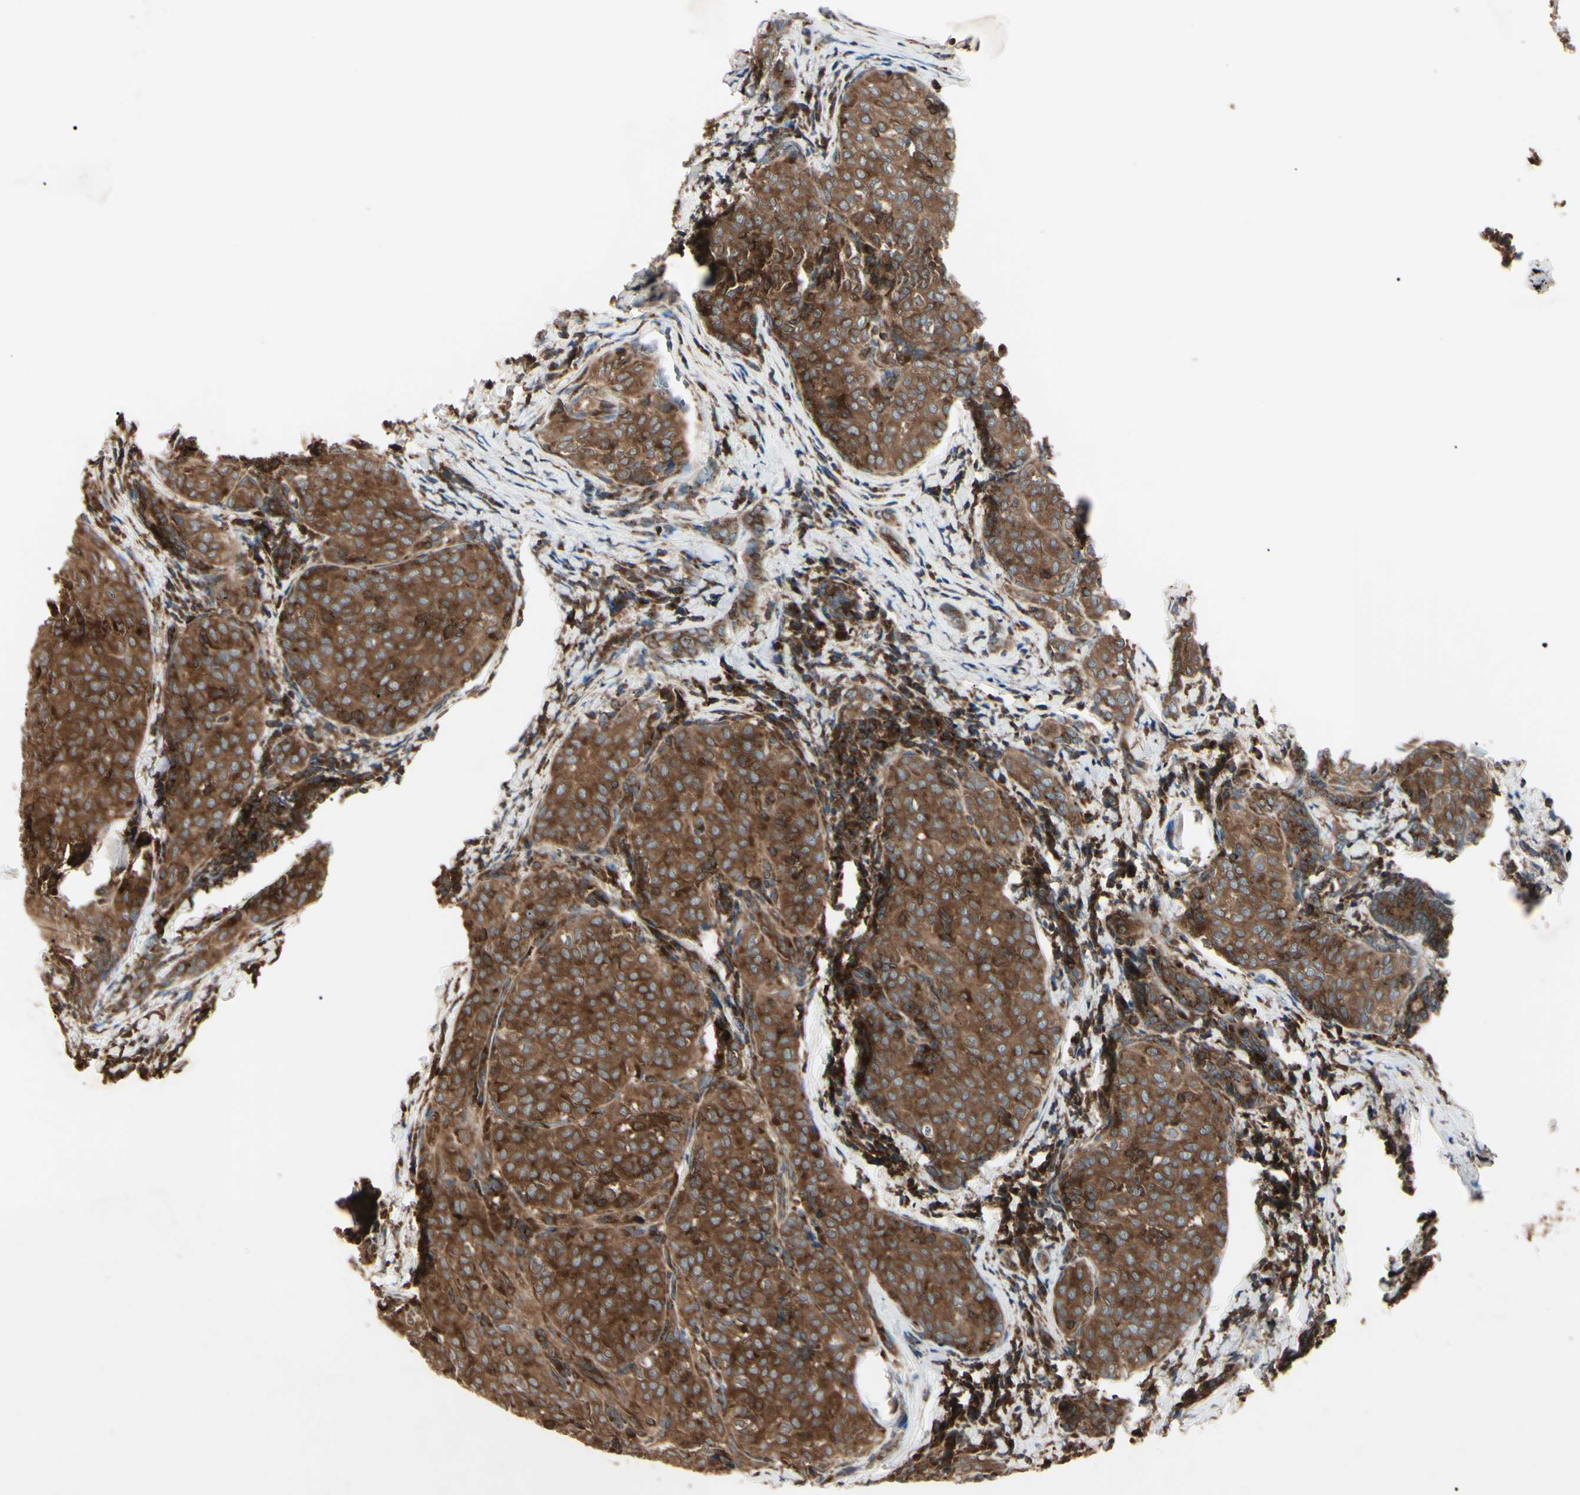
{"staining": {"intensity": "strong", "quantity": ">75%", "location": "cytoplasmic/membranous,nuclear"}, "tissue": "thyroid cancer", "cell_type": "Tumor cells", "image_type": "cancer", "snomed": [{"axis": "morphology", "description": "Normal tissue, NOS"}, {"axis": "morphology", "description": "Papillary adenocarcinoma, NOS"}, {"axis": "topography", "description": "Thyroid gland"}], "caption": "Thyroid papillary adenocarcinoma stained for a protein (brown) demonstrates strong cytoplasmic/membranous and nuclear positive expression in about >75% of tumor cells.", "gene": "MAPRE1", "patient": {"sex": "female", "age": 30}}